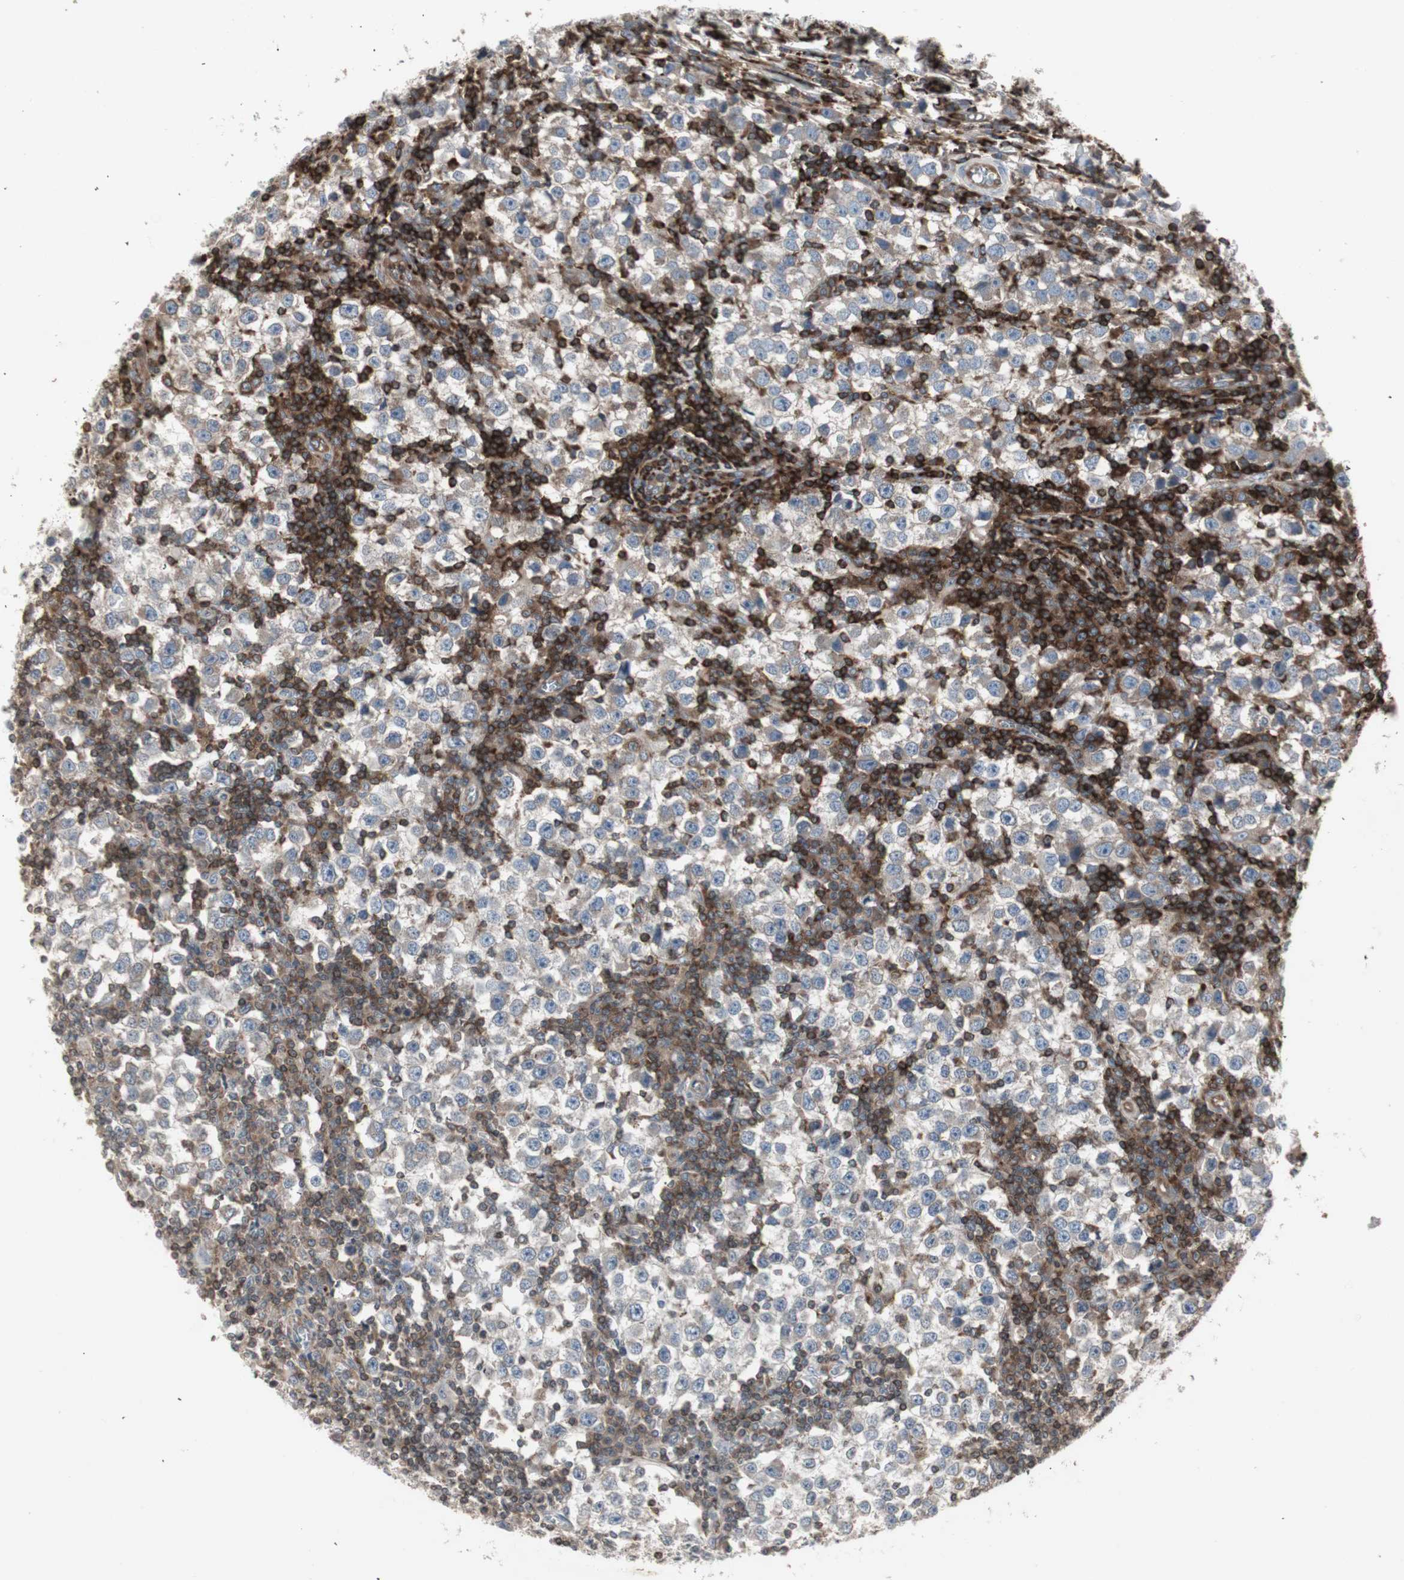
{"staining": {"intensity": "weak", "quantity": "25%-75%", "location": "cytoplasmic/membranous"}, "tissue": "testis cancer", "cell_type": "Tumor cells", "image_type": "cancer", "snomed": [{"axis": "morphology", "description": "Seminoma, NOS"}, {"axis": "topography", "description": "Testis"}], "caption": "The immunohistochemical stain labels weak cytoplasmic/membranous expression in tumor cells of testis cancer (seminoma) tissue.", "gene": "ARHGEF1", "patient": {"sex": "male", "age": 65}}